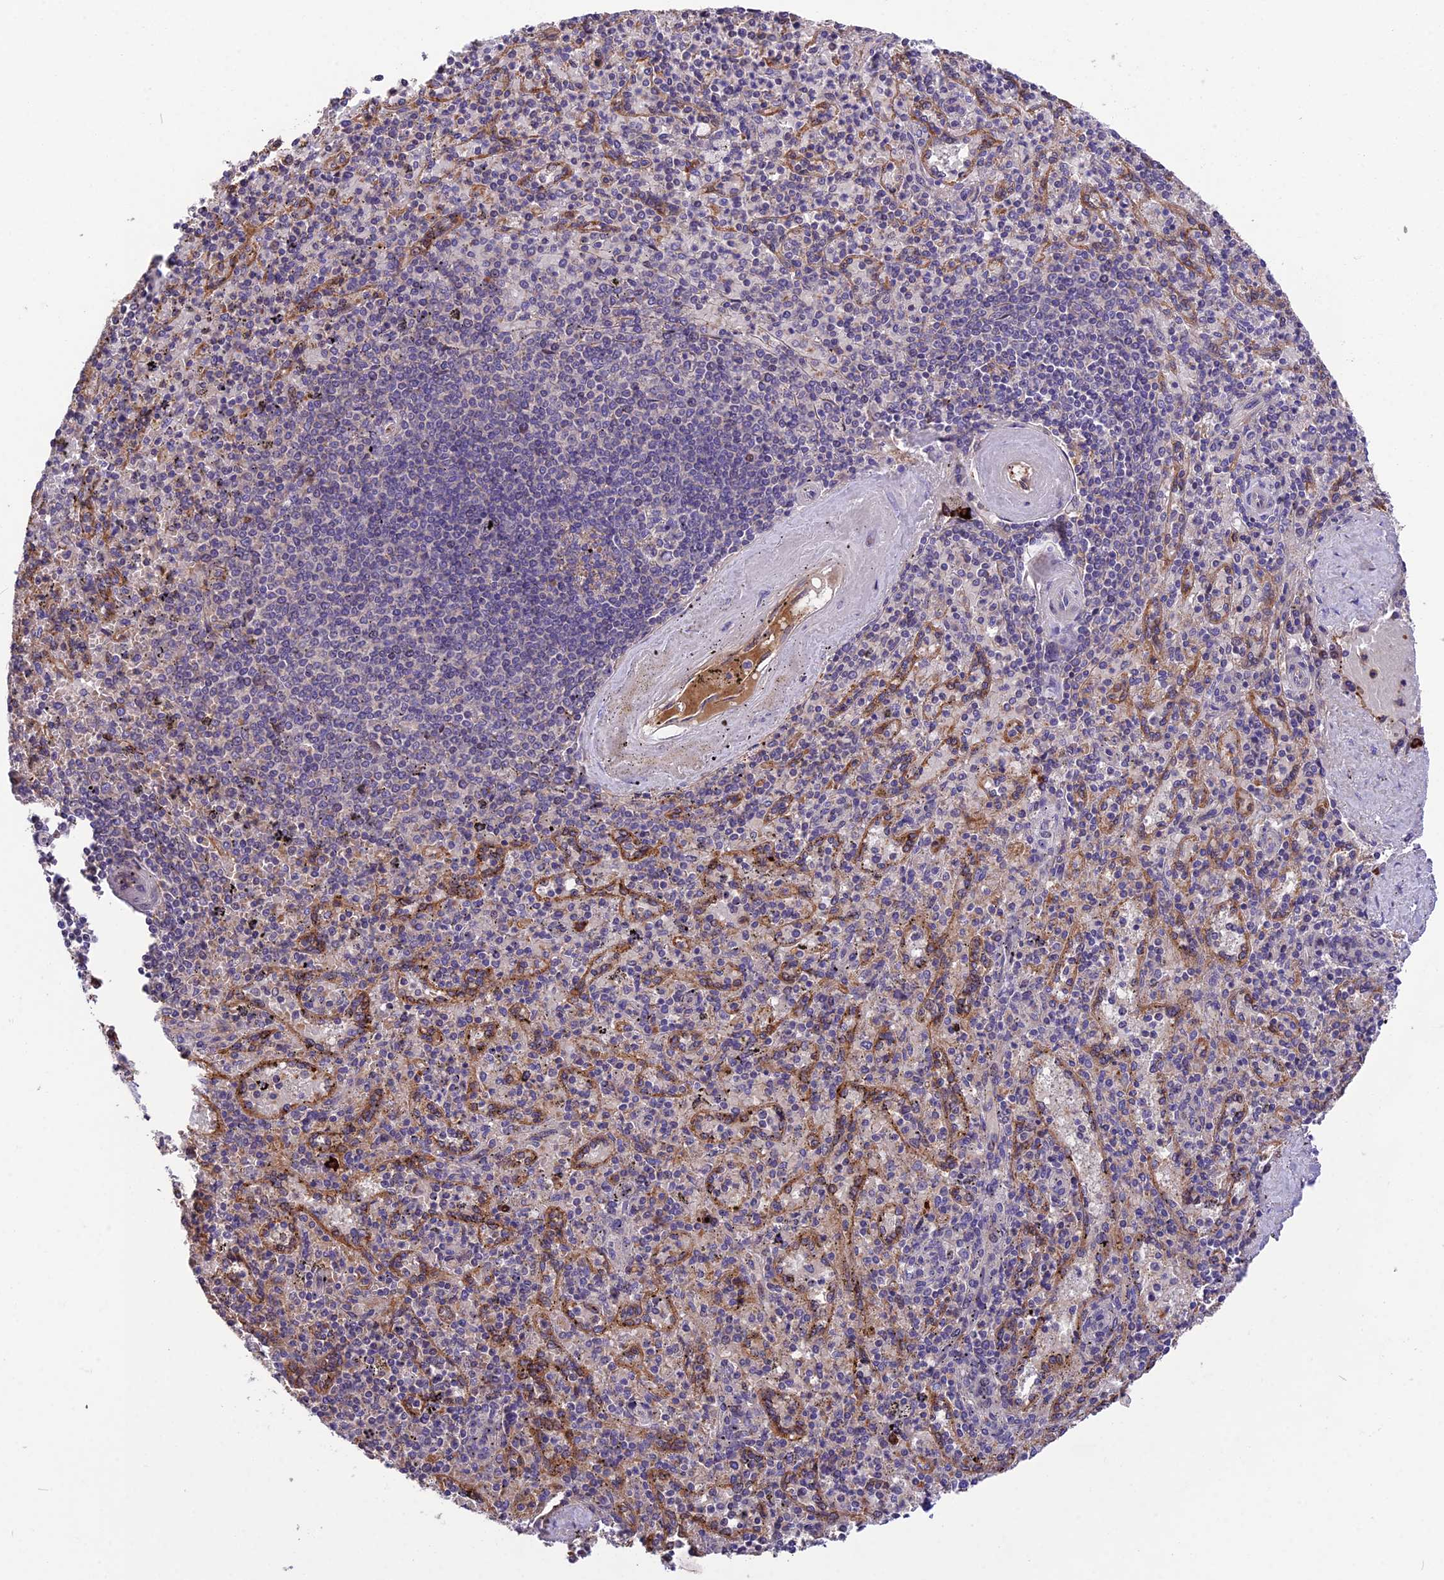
{"staining": {"intensity": "negative", "quantity": "none", "location": "none"}, "tissue": "spleen", "cell_type": "Cells in red pulp", "image_type": "normal", "snomed": [{"axis": "morphology", "description": "Normal tissue, NOS"}, {"axis": "topography", "description": "Spleen"}], "caption": "Benign spleen was stained to show a protein in brown. There is no significant staining in cells in red pulp.", "gene": "MFSD2A", "patient": {"sex": "male", "age": 82}}